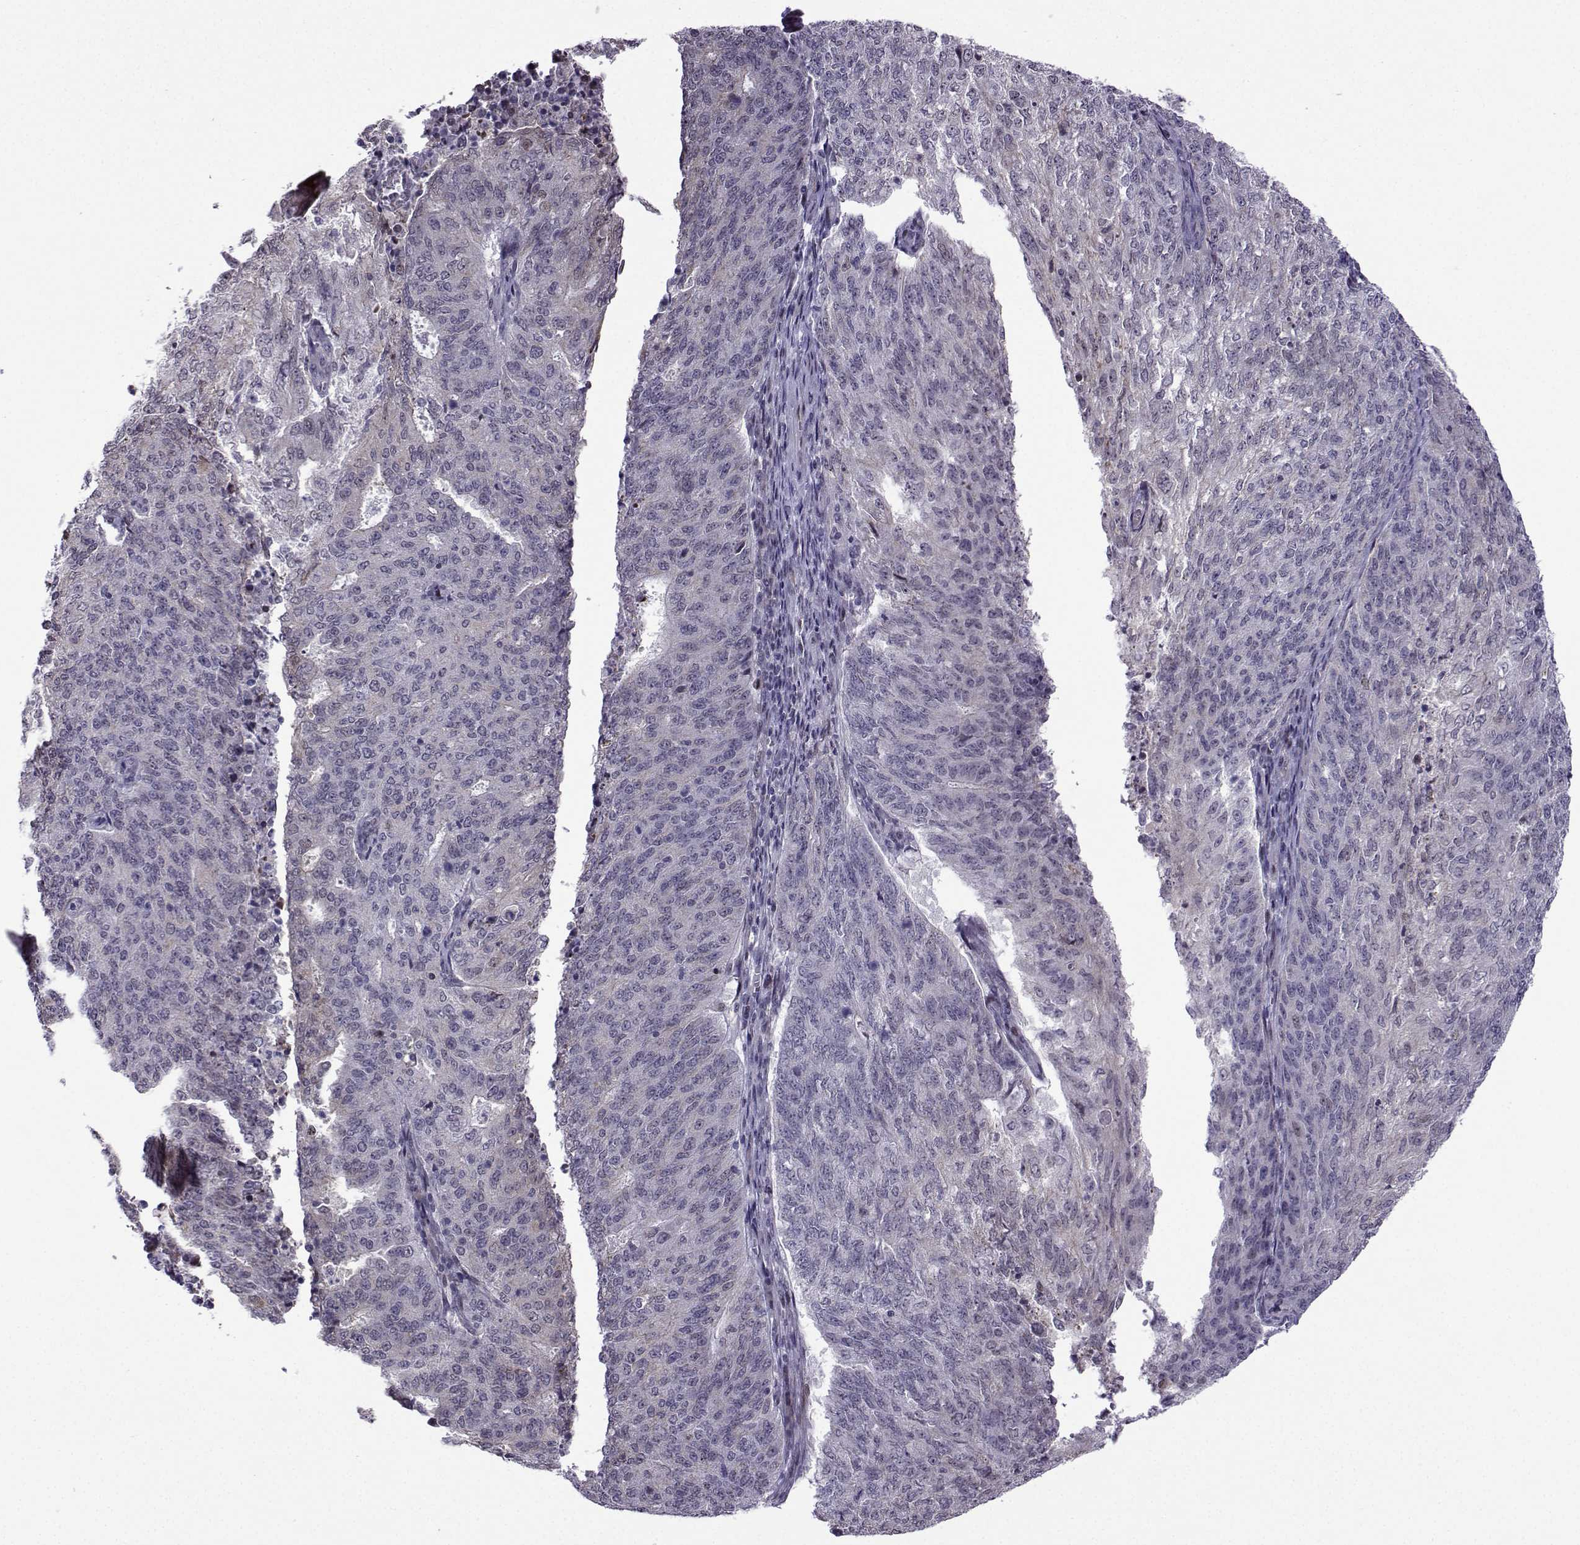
{"staining": {"intensity": "negative", "quantity": "none", "location": "none"}, "tissue": "endometrial cancer", "cell_type": "Tumor cells", "image_type": "cancer", "snomed": [{"axis": "morphology", "description": "Adenocarcinoma, NOS"}, {"axis": "topography", "description": "Endometrium"}], "caption": "Tumor cells are negative for protein expression in human adenocarcinoma (endometrial).", "gene": "FGF3", "patient": {"sex": "female", "age": 82}}